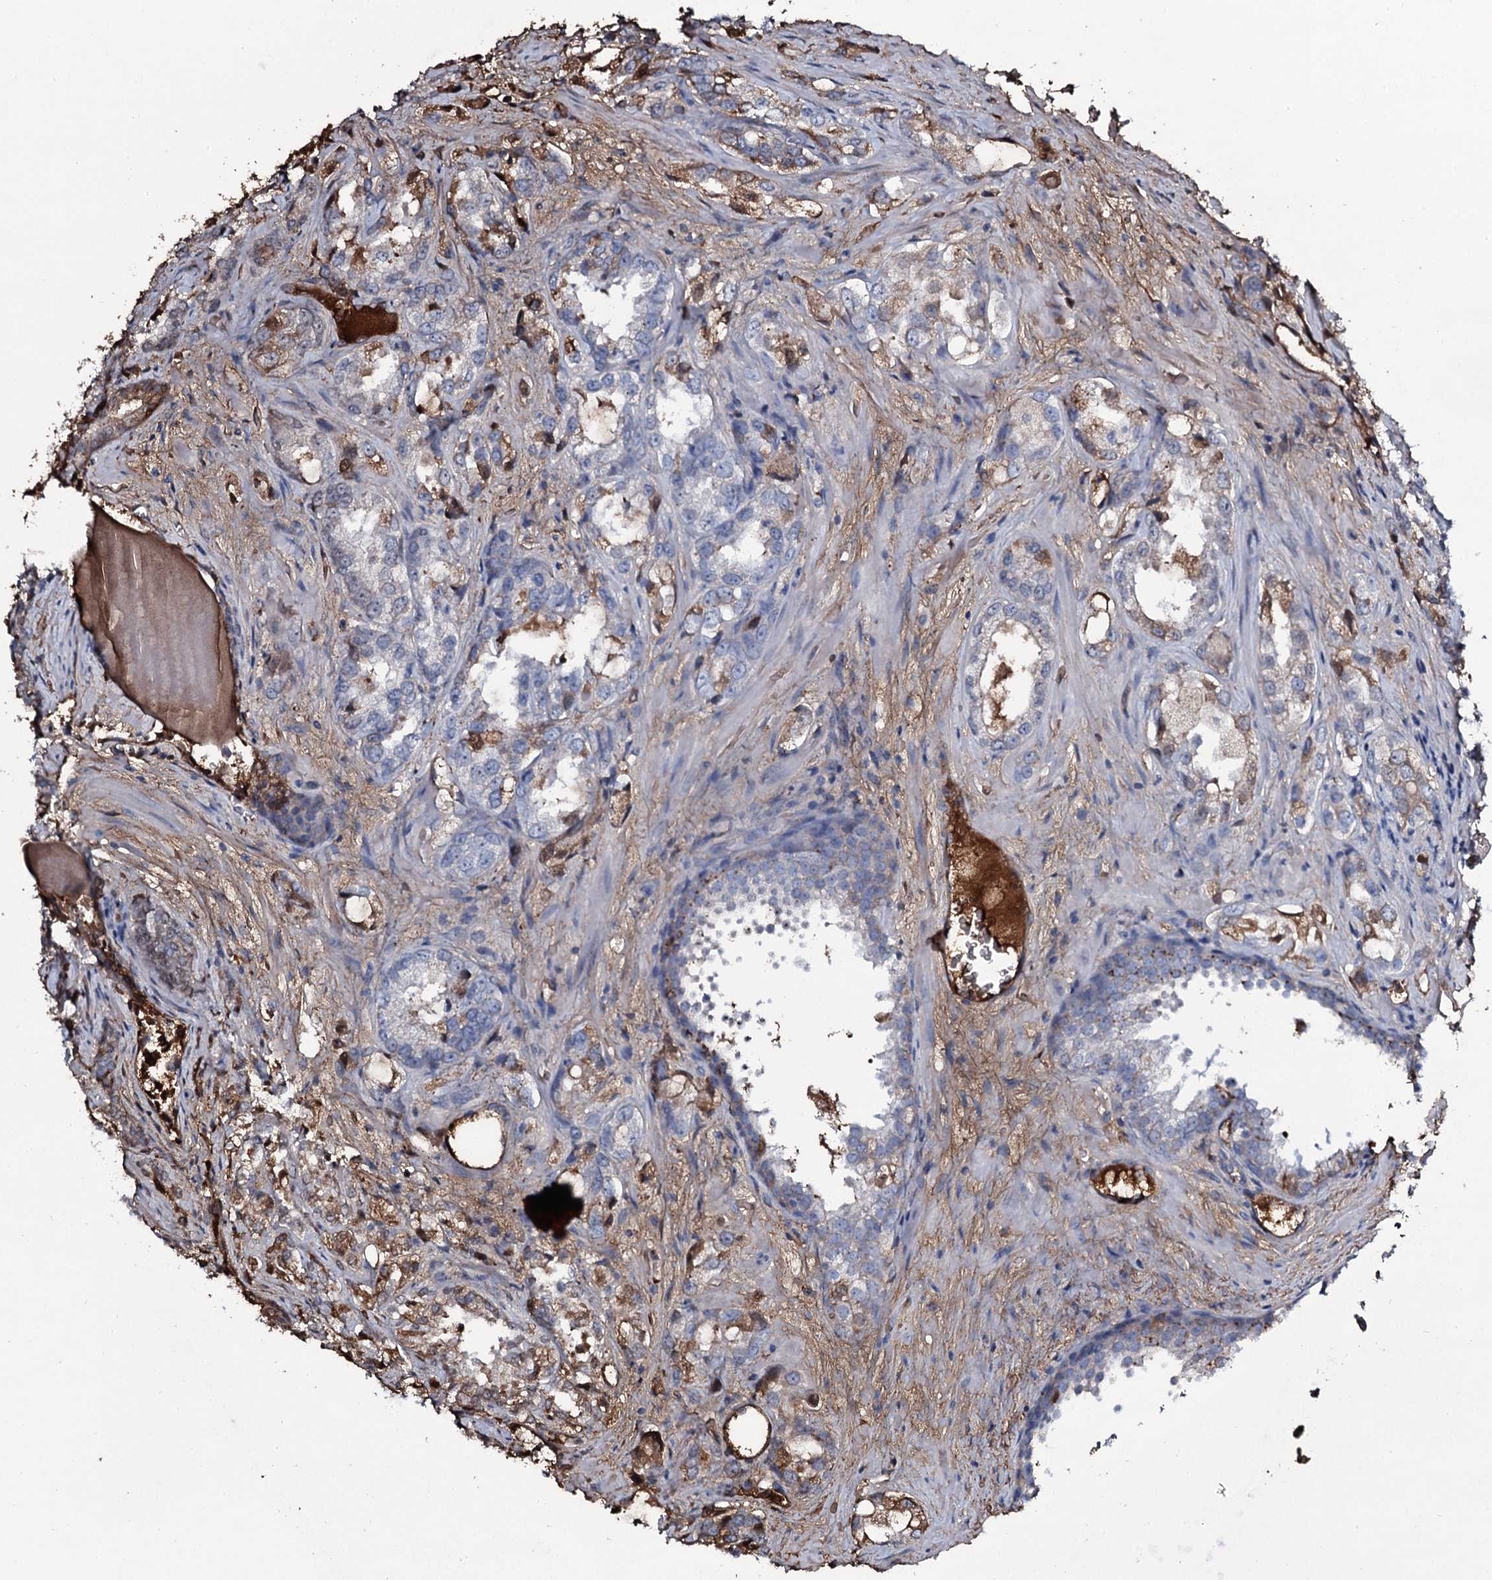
{"staining": {"intensity": "moderate", "quantity": "<25%", "location": "cytoplasmic/membranous"}, "tissue": "prostate cancer", "cell_type": "Tumor cells", "image_type": "cancer", "snomed": [{"axis": "morphology", "description": "Adenocarcinoma, Low grade"}, {"axis": "topography", "description": "Prostate"}], "caption": "Immunohistochemical staining of low-grade adenocarcinoma (prostate) displays moderate cytoplasmic/membranous protein positivity in about <25% of tumor cells.", "gene": "EDN1", "patient": {"sex": "male", "age": 47}}